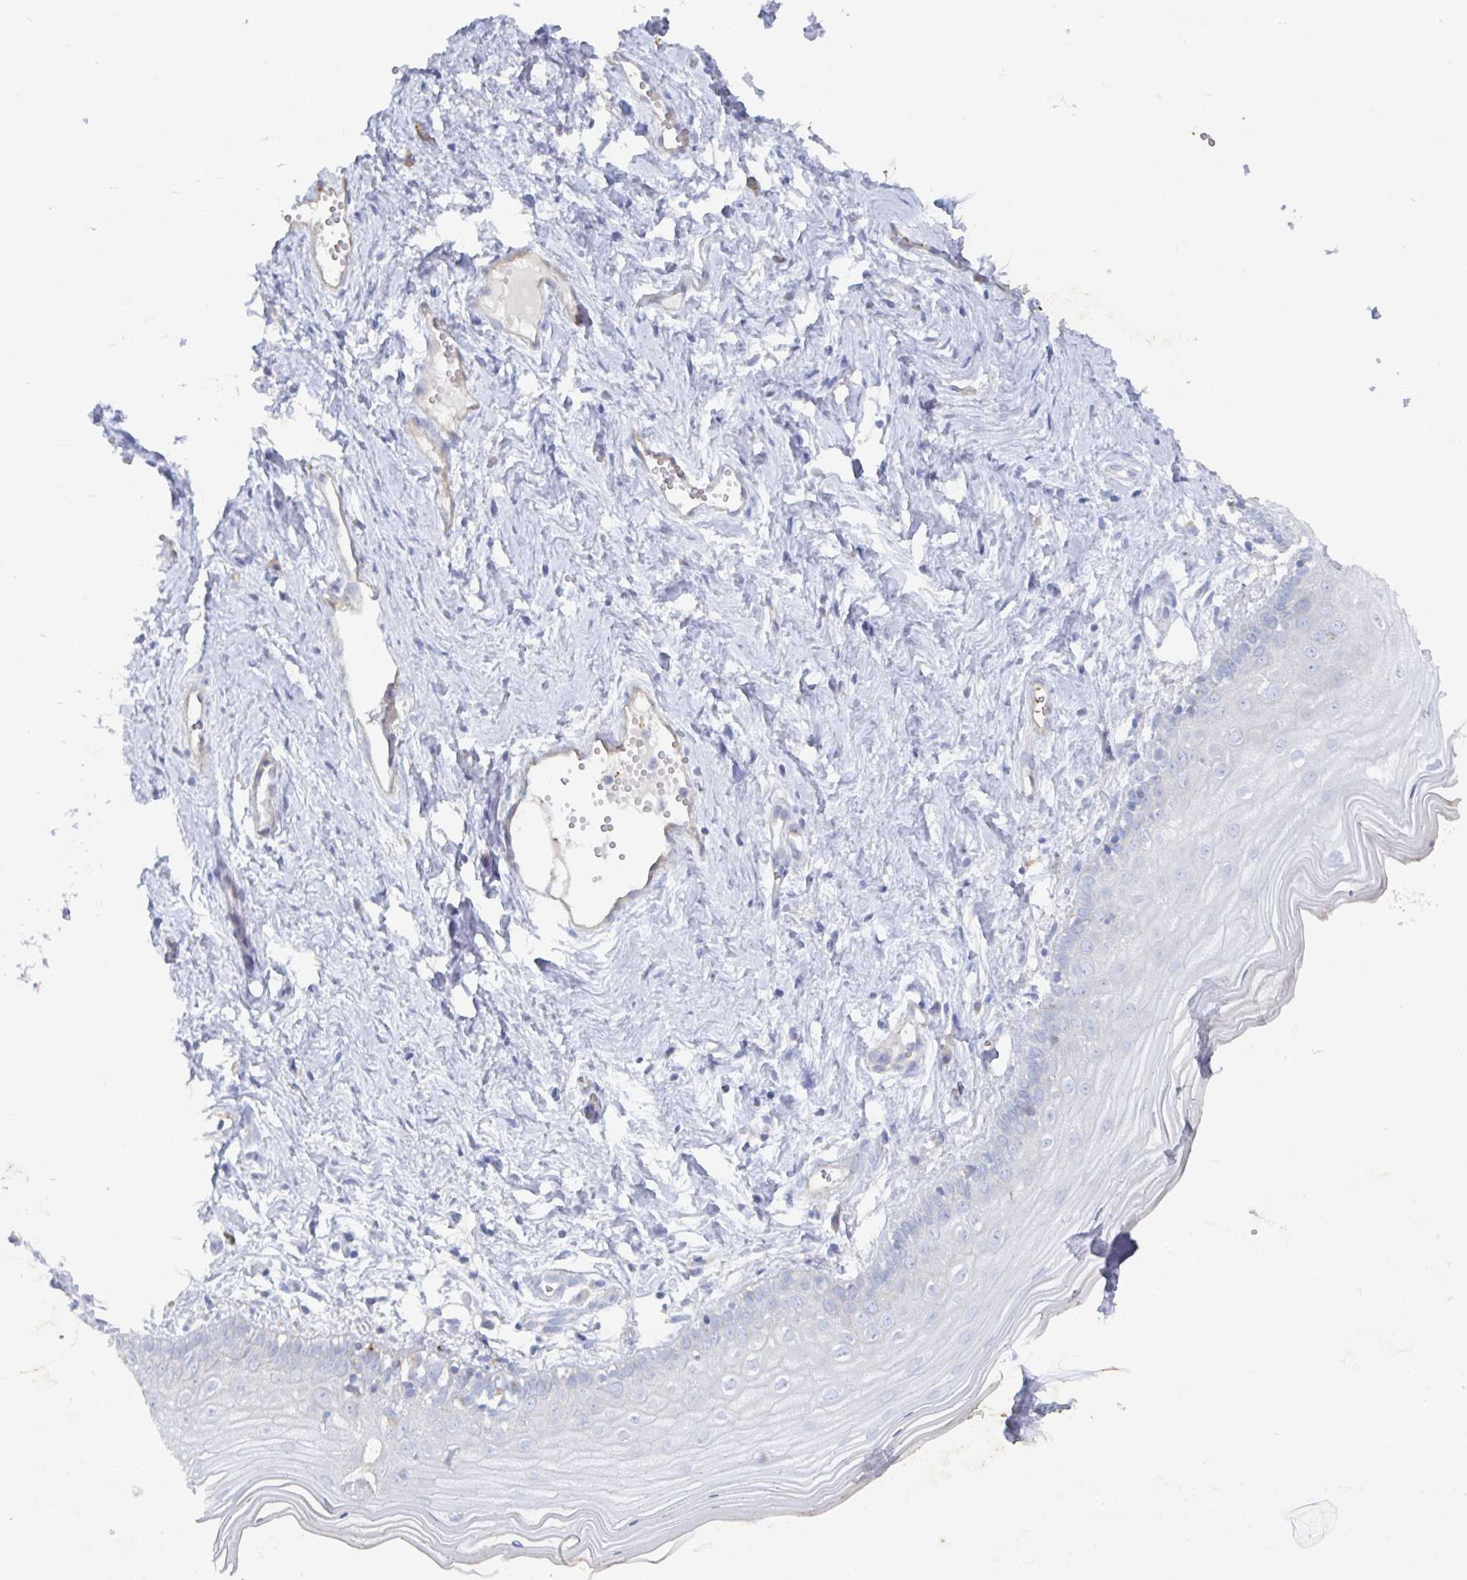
{"staining": {"intensity": "negative", "quantity": "none", "location": "none"}, "tissue": "vagina", "cell_type": "Squamous epithelial cells", "image_type": "normal", "snomed": [{"axis": "morphology", "description": "Normal tissue, NOS"}, {"axis": "topography", "description": "Vagina"}], "caption": "Immunohistochemistry (IHC) micrograph of benign vagina stained for a protein (brown), which shows no positivity in squamous epithelial cells.", "gene": "MANBA", "patient": {"sex": "female", "age": 38}}